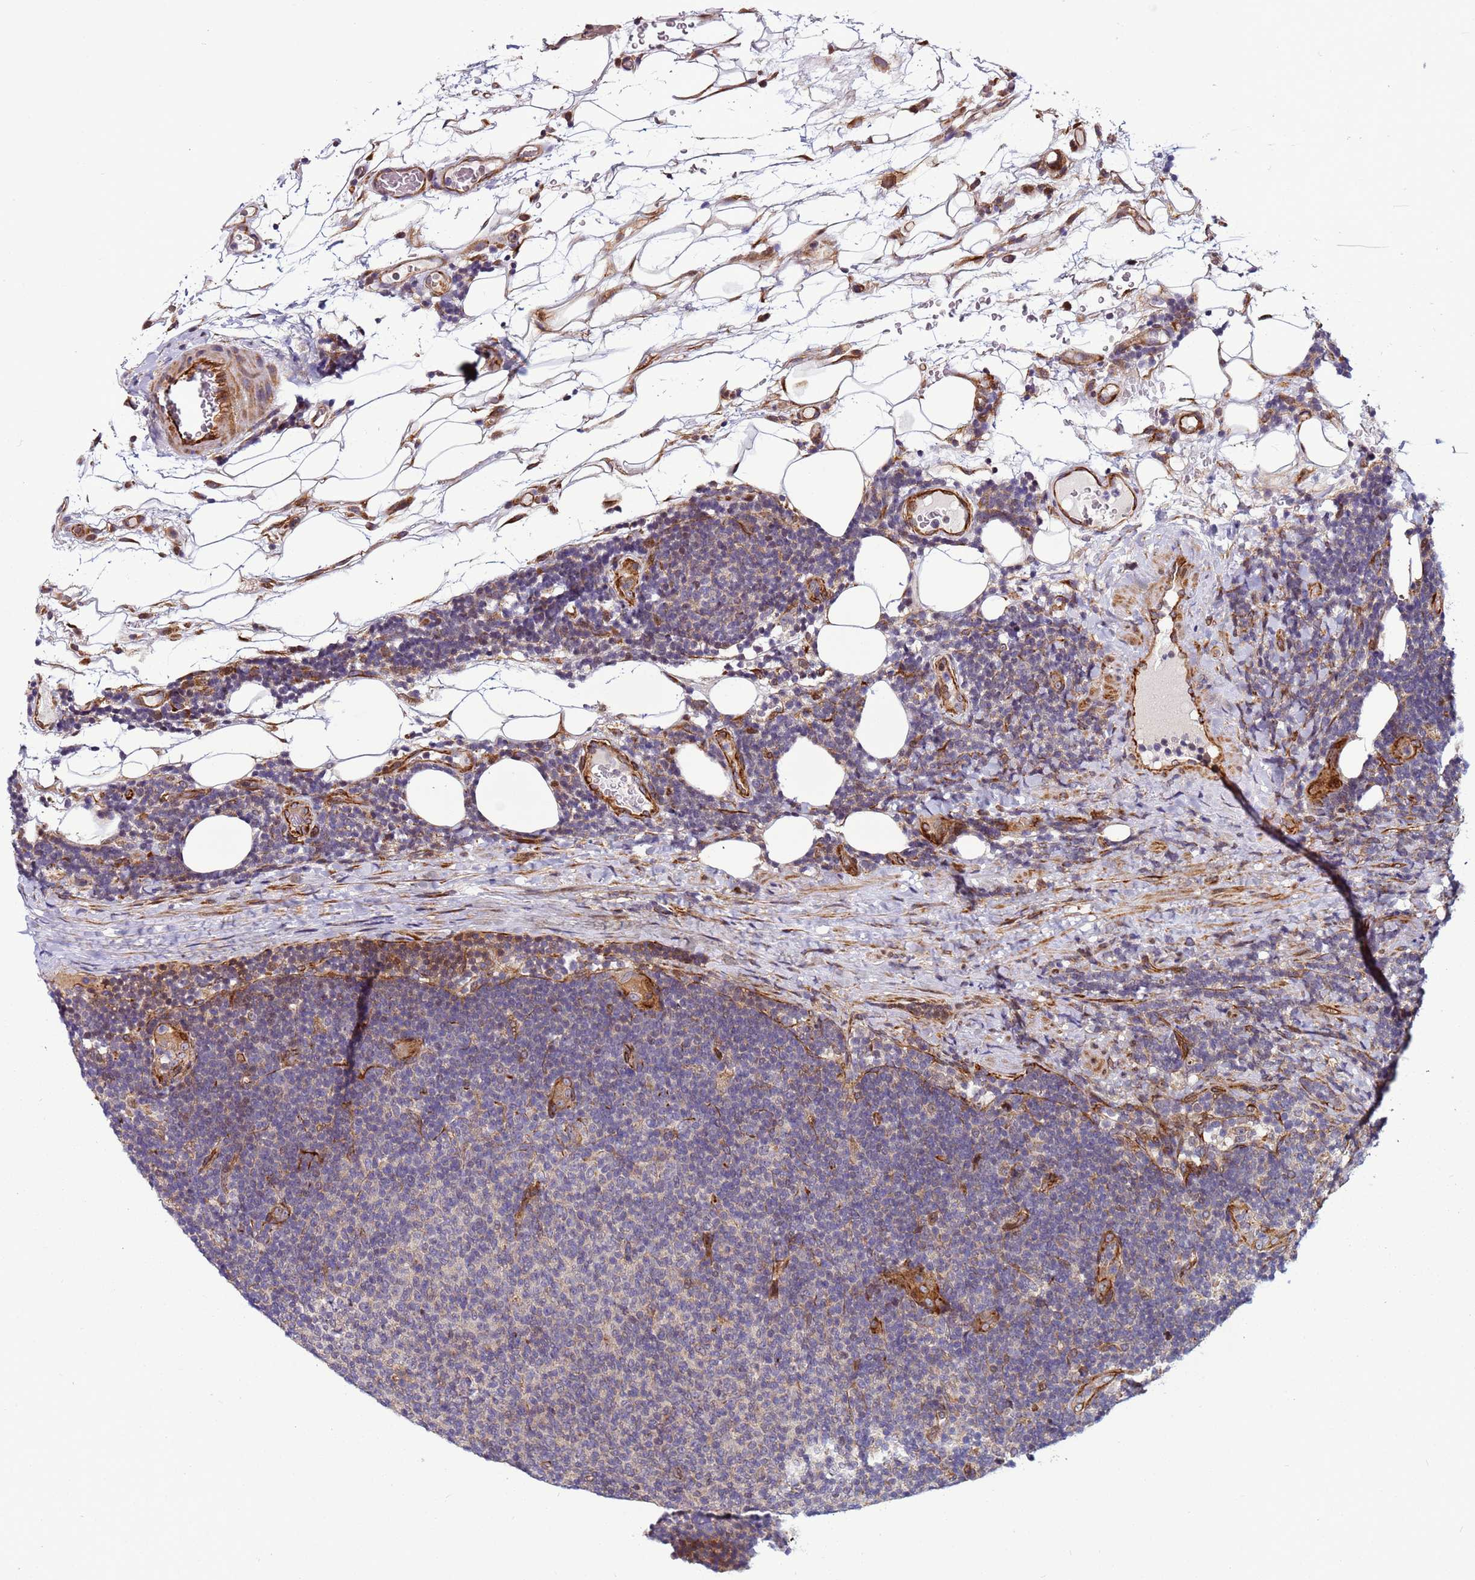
{"staining": {"intensity": "moderate", "quantity": "<25%", "location": "cytoplasmic/membranous"}, "tissue": "lymphoma", "cell_type": "Tumor cells", "image_type": "cancer", "snomed": [{"axis": "morphology", "description": "Malignant lymphoma, non-Hodgkin's type, Low grade"}, {"axis": "topography", "description": "Lymph node"}], "caption": "Immunohistochemistry image of human lymphoma stained for a protein (brown), which shows low levels of moderate cytoplasmic/membranous positivity in about <25% of tumor cells.", "gene": "MCRIP1", "patient": {"sex": "male", "age": 66}}